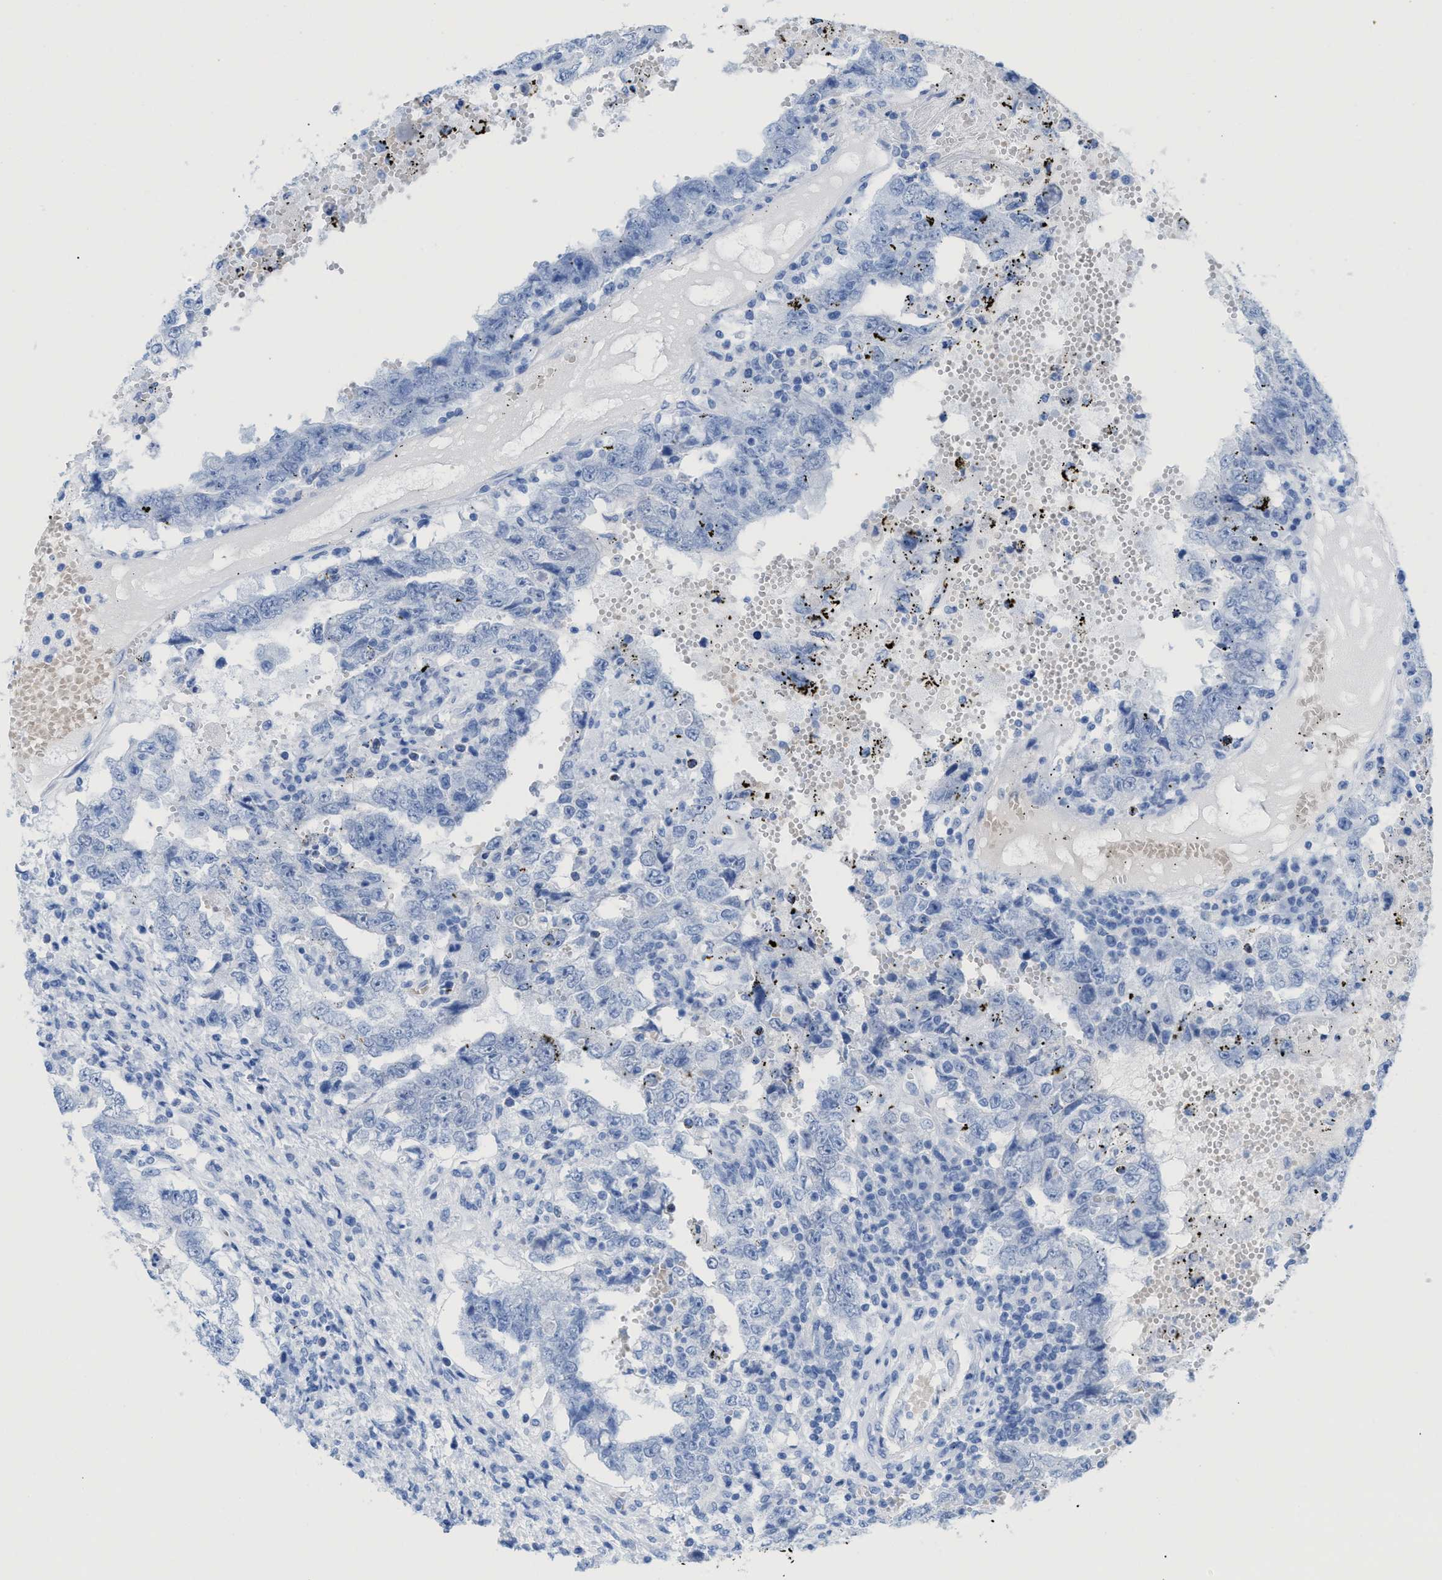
{"staining": {"intensity": "negative", "quantity": "none", "location": "none"}, "tissue": "testis cancer", "cell_type": "Tumor cells", "image_type": "cancer", "snomed": [{"axis": "morphology", "description": "Carcinoma, Embryonal, NOS"}, {"axis": "topography", "description": "Testis"}], "caption": "This is an immunohistochemistry (IHC) micrograph of embryonal carcinoma (testis). There is no positivity in tumor cells.", "gene": "ANKFN1", "patient": {"sex": "male", "age": 26}}